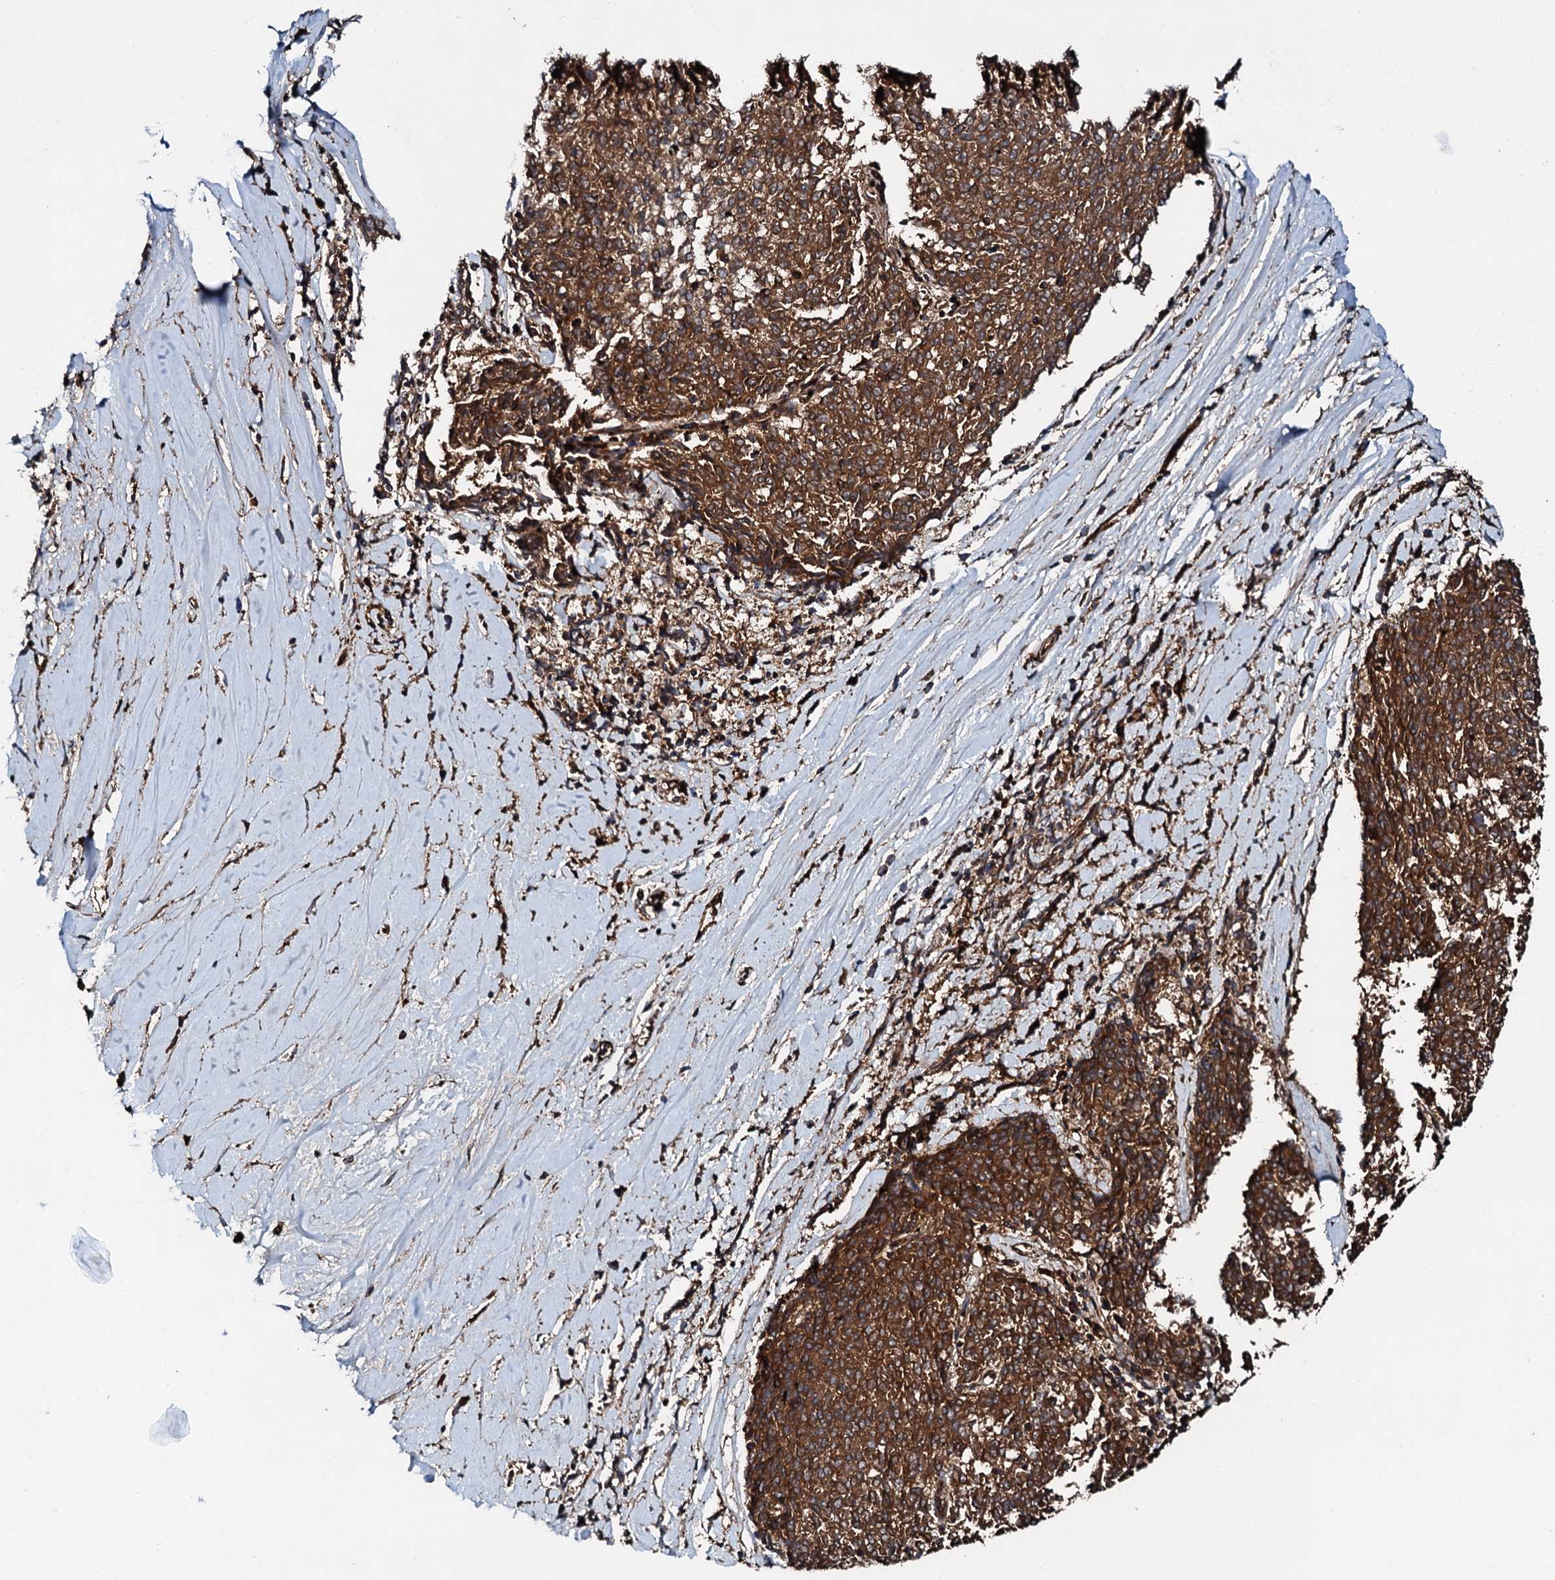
{"staining": {"intensity": "strong", "quantity": ">75%", "location": "cytoplasmic/membranous"}, "tissue": "melanoma", "cell_type": "Tumor cells", "image_type": "cancer", "snomed": [{"axis": "morphology", "description": "Malignant melanoma, NOS"}, {"axis": "topography", "description": "Skin"}], "caption": "This image displays immunohistochemistry staining of melanoma, with high strong cytoplasmic/membranous expression in about >75% of tumor cells.", "gene": "FLYWCH1", "patient": {"sex": "female", "age": 72}}